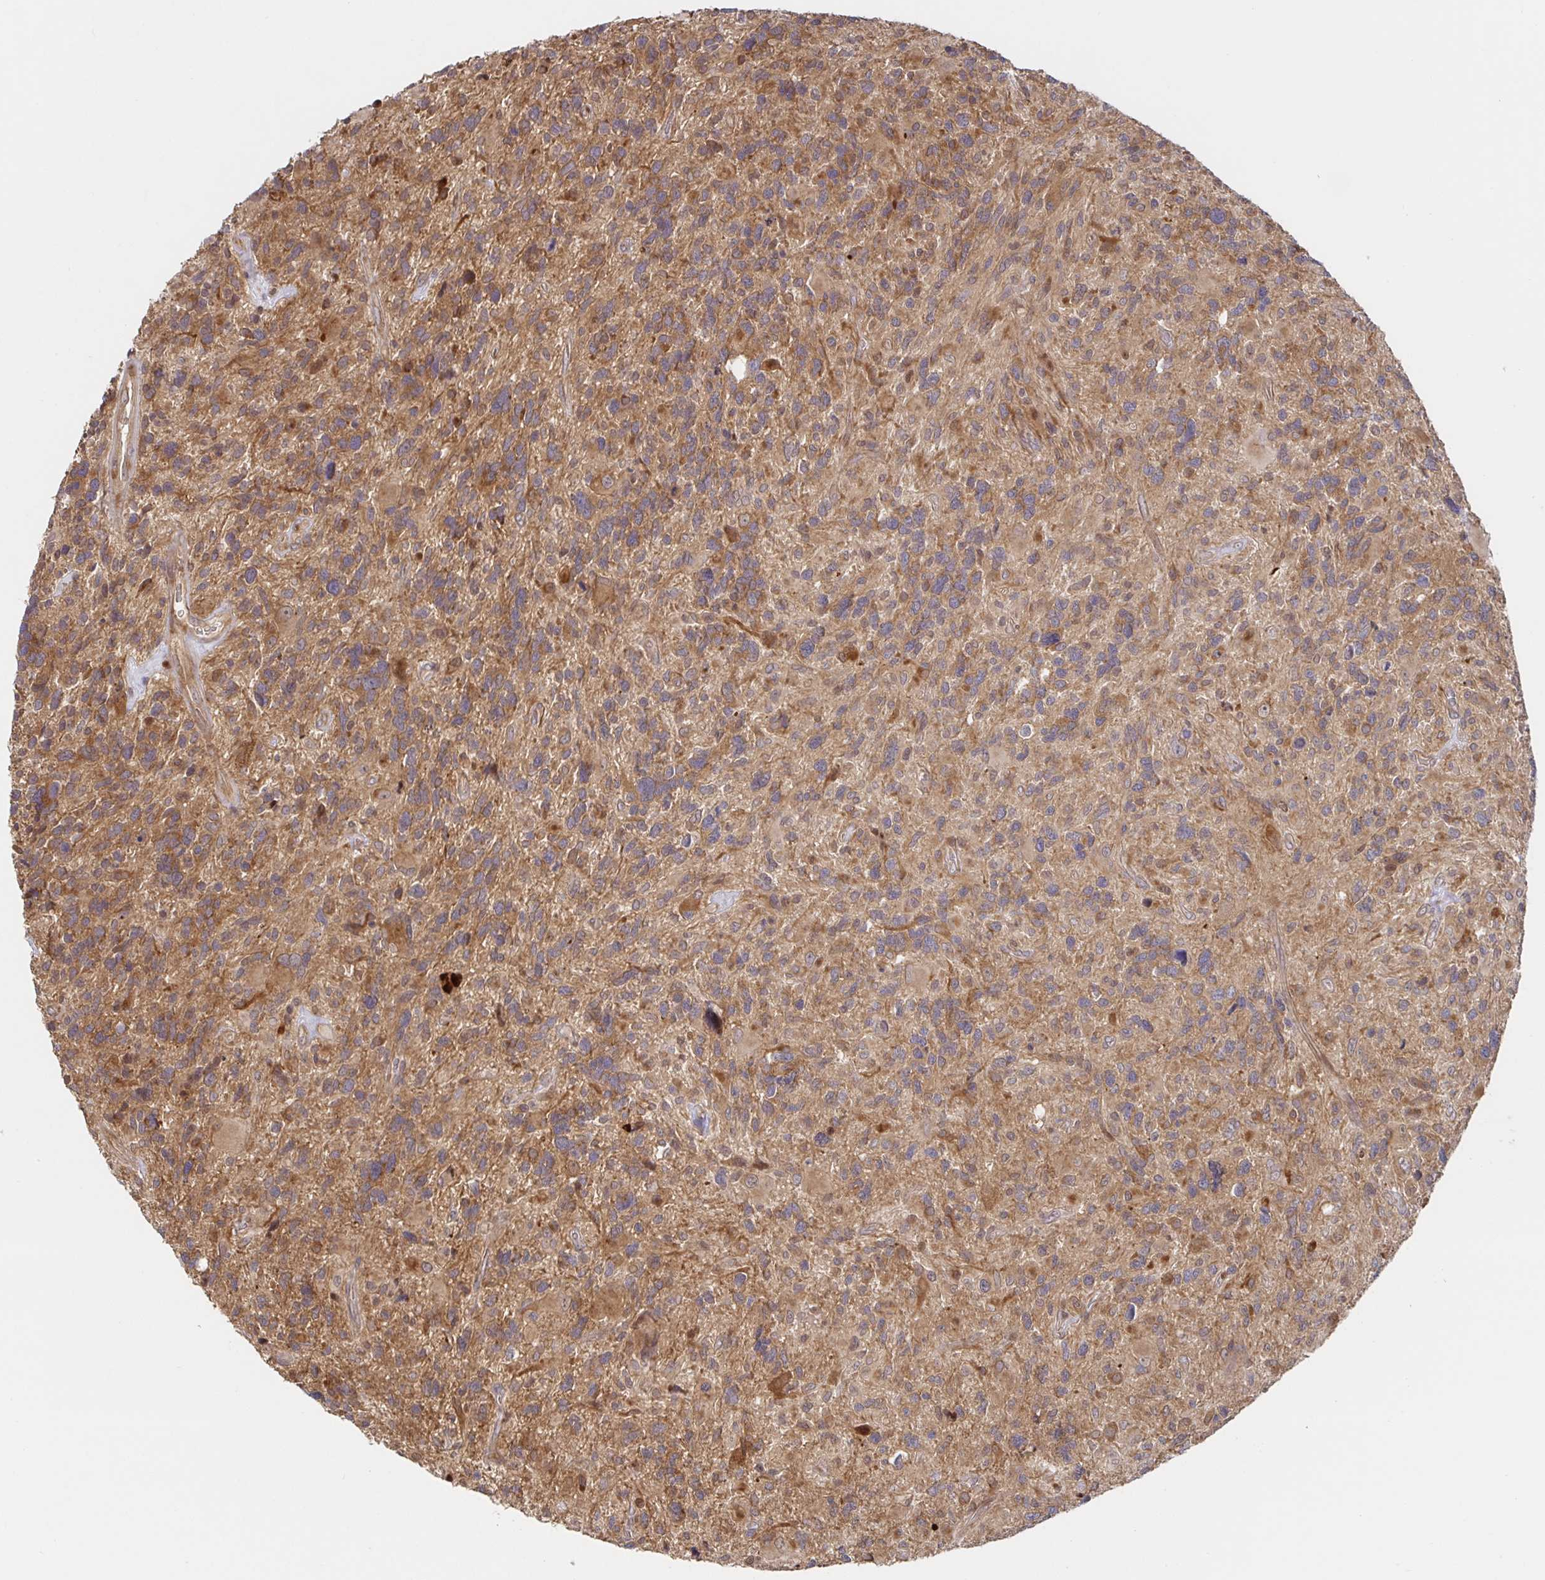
{"staining": {"intensity": "moderate", "quantity": ">75%", "location": "cytoplasmic/membranous"}, "tissue": "glioma", "cell_type": "Tumor cells", "image_type": "cancer", "snomed": [{"axis": "morphology", "description": "Glioma, malignant, High grade"}, {"axis": "topography", "description": "Brain"}], "caption": "Immunohistochemical staining of high-grade glioma (malignant) shows moderate cytoplasmic/membranous protein expression in about >75% of tumor cells.", "gene": "AACS", "patient": {"sex": "male", "age": 49}}